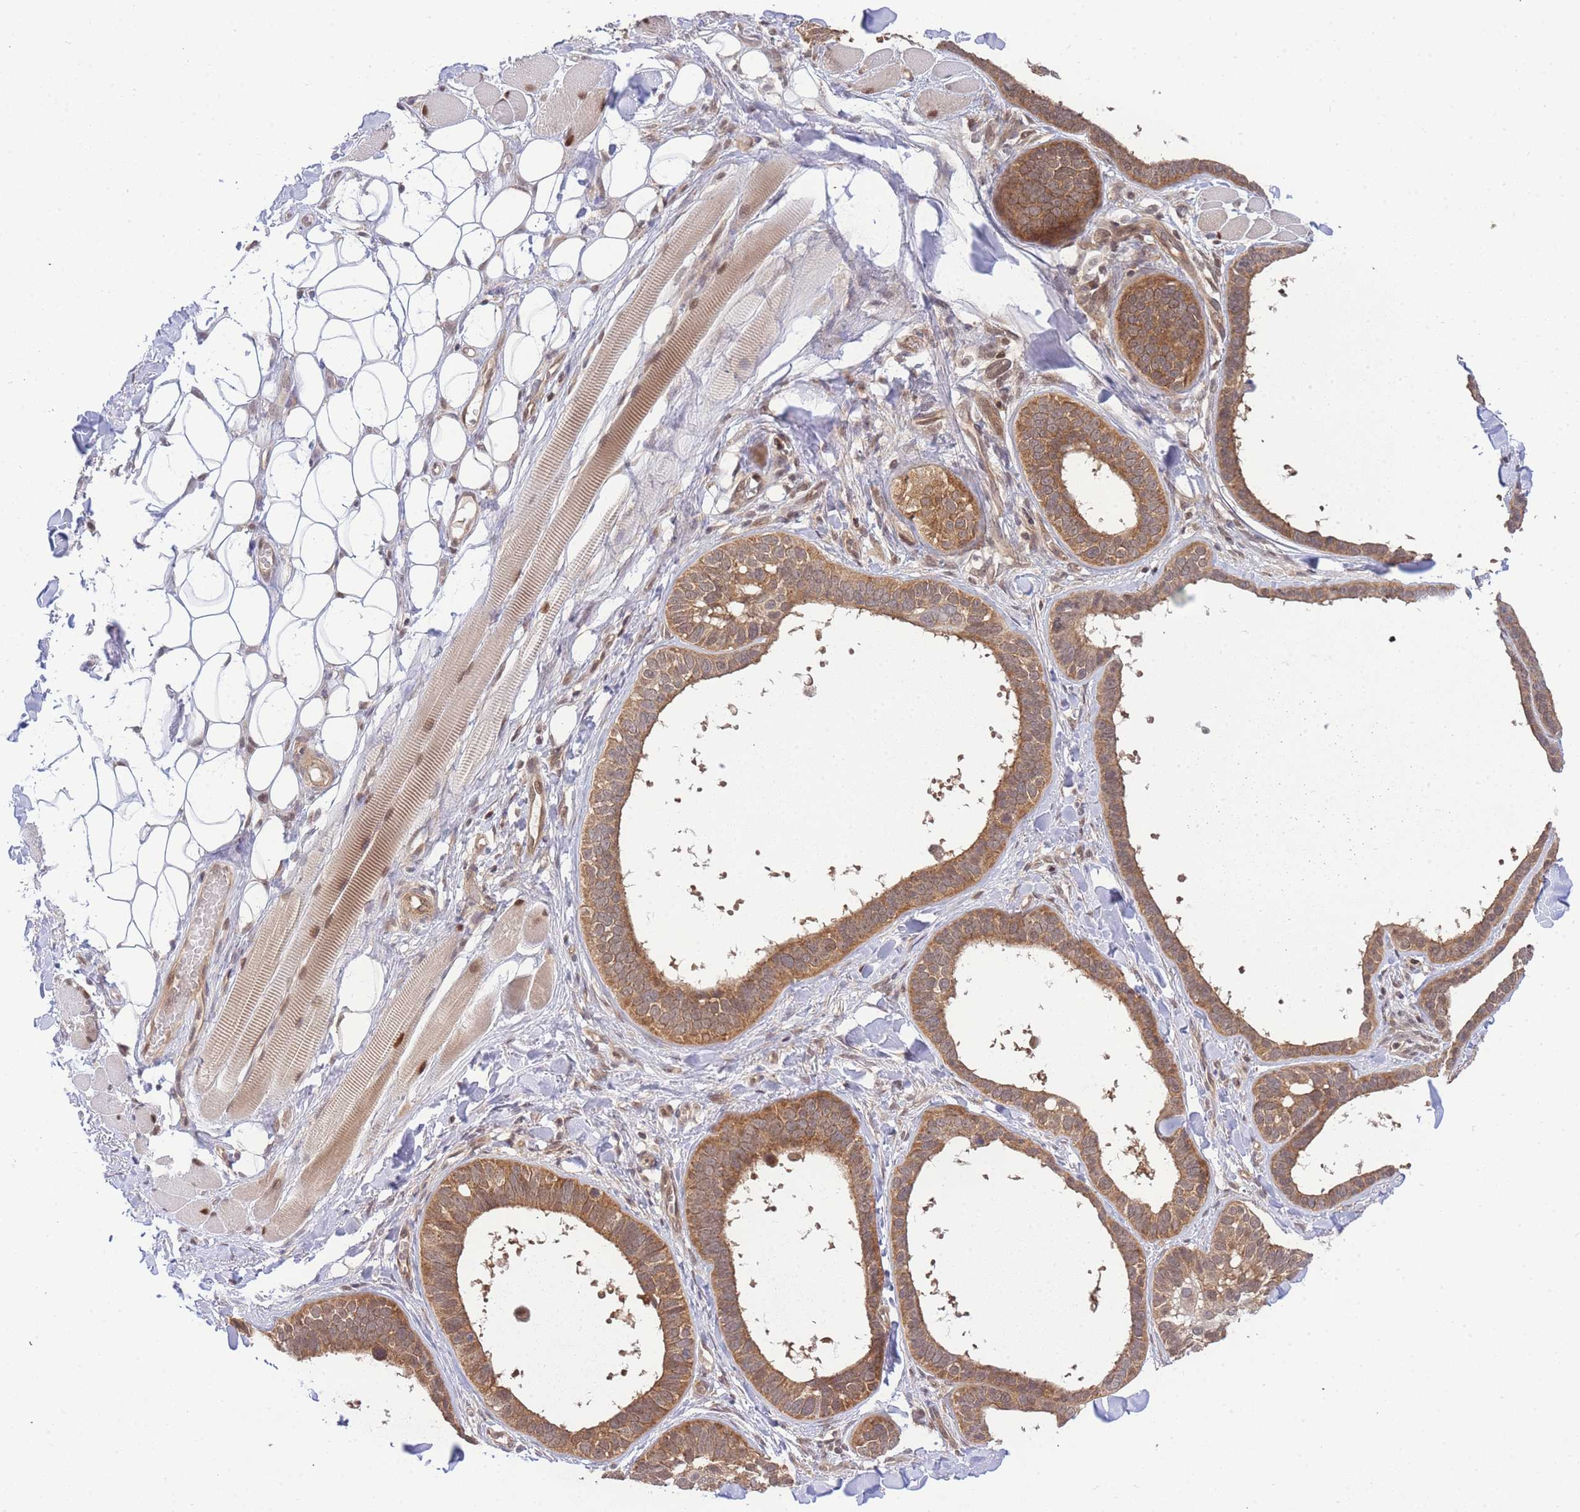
{"staining": {"intensity": "moderate", "quantity": ">75%", "location": "cytoplasmic/membranous"}, "tissue": "skin cancer", "cell_type": "Tumor cells", "image_type": "cancer", "snomed": [{"axis": "morphology", "description": "Basal cell carcinoma"}, {"axis": "topography", "description": "Skin"}], "caption": "The micrograph demonstrates staining of skin cancer, revealing moderate cytoplasmic/membranous protein positivity (brown color) within tumor cells.", "gene": "KIAA1191", "patient": {"sex": "male", "age": 62}}